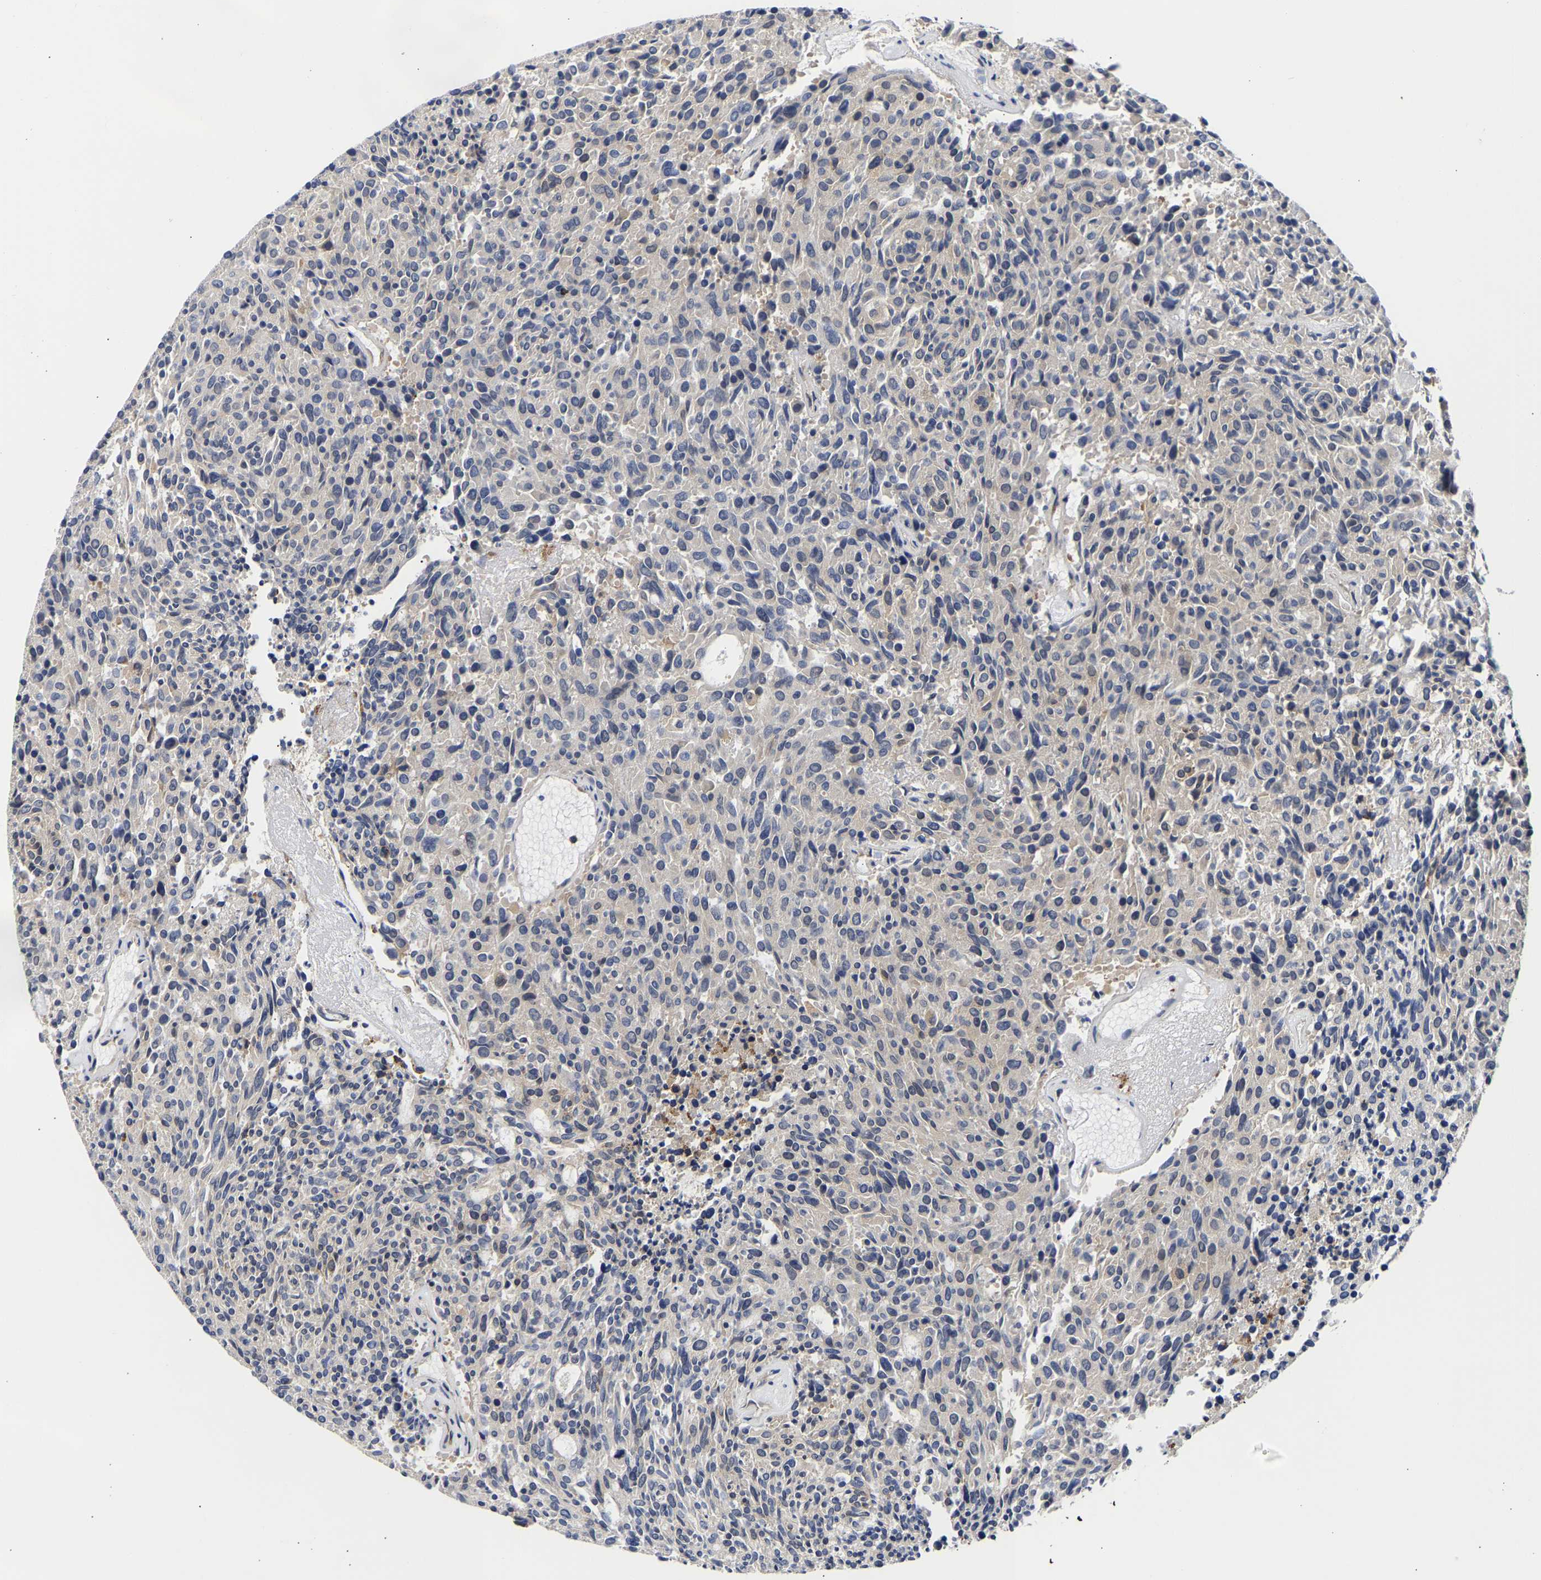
{"staining": {"intensity": "negative", "quantity": "none", "location": "none"}, "tissue": "carcinoid", "cell_type": "Tumor cells", "image_type": "cancer", "snomed": [{"axis": "morphology", "description": "Carcinoid, malignant, NOS"}, {"axis": "topography", "description": "Pancreas"}], "caption": "Carcinoid (malignant) was stained to show a protein in brown. There is no significant positivity in tumor cells. The staining was performed using DAB to visualize the protein expression in brown, while the nuclei were stained in blue with hematoxylin (Magnification: 20x).", "gene": "CCDC6", "patient": {"sex": "female", "age": 54}}